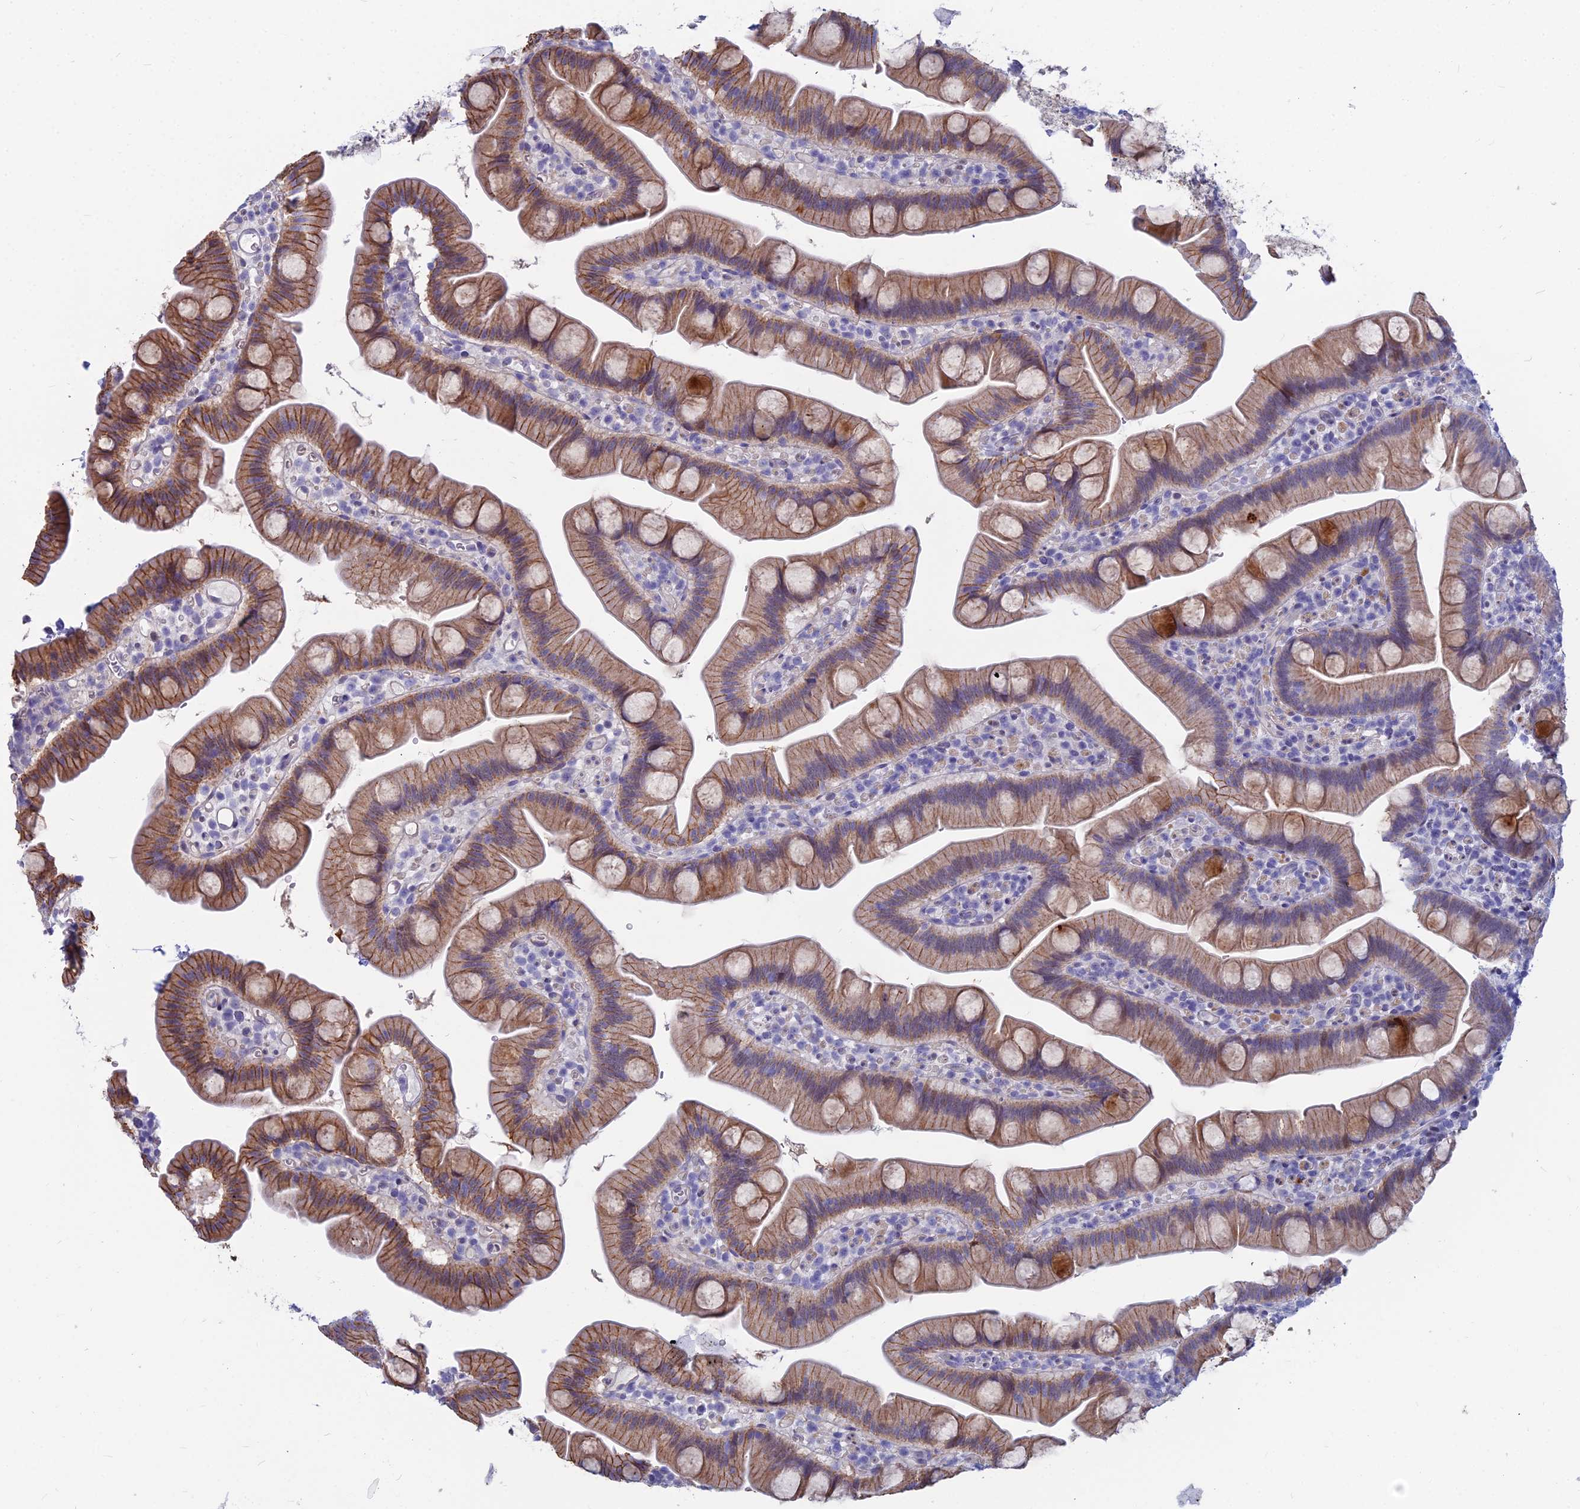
{"staining": {"intensity": "moderate", "quantity": ">75%", "location": "cytoplasmic/membranous"}, "tissue": "small intestine", "cell_type": "Glandular cells", "image_type": "normal", "snomed": [{"axis": "morphology", "description": "Normal tissue, NOS"}, {"axis": "topography", "description": "Small intestine"}], "caption": "High-power microscopy captured an immunohistochemistry image of normal small intestine, revealing moderate cytoplasmic/membranous expression in about >75% of glandular cells. The protein of interest is shown in brown color, while the nuclei are stained blue.", "gene": "MYBPC2", "patient": {"sex": "female", "age": 68}}